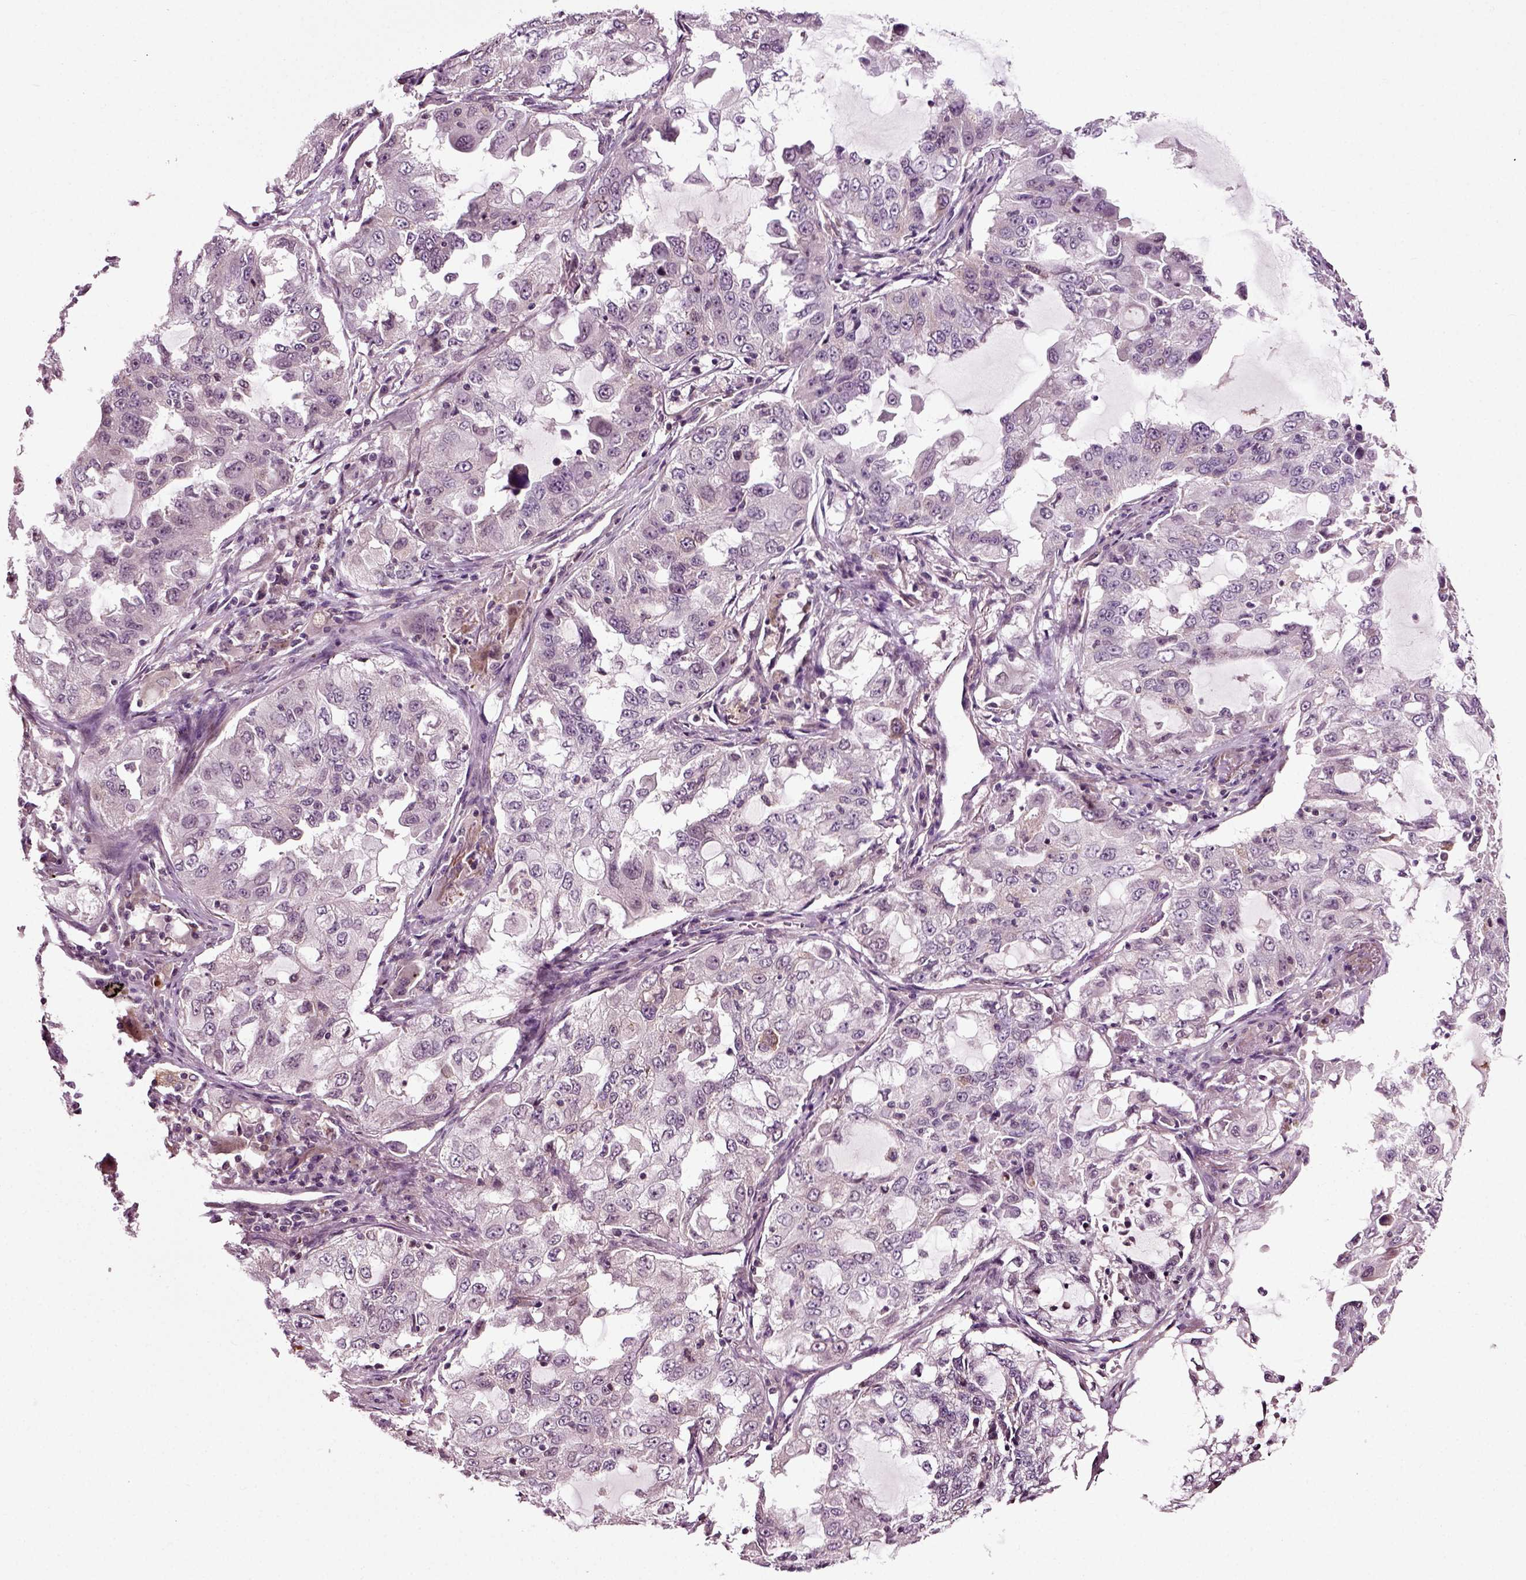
{"staining": {"intensity": "negative", "quantity": "none", "location": "none"}, "tissue": "lung cancer", "cell_type": "Tumor cells", "image_type": "cancer", "snomed": [{"axis": "morphology", "description": "Adenocarcinoma, NOS"}, {"axis": "topography", "description": "Lung"}], "caption": "IHC of lung adenocarcinoma demonstrates no expression in tumor cells.", "gene": "KNSTRN", "patient": {"sex": "female", "age": 61}}